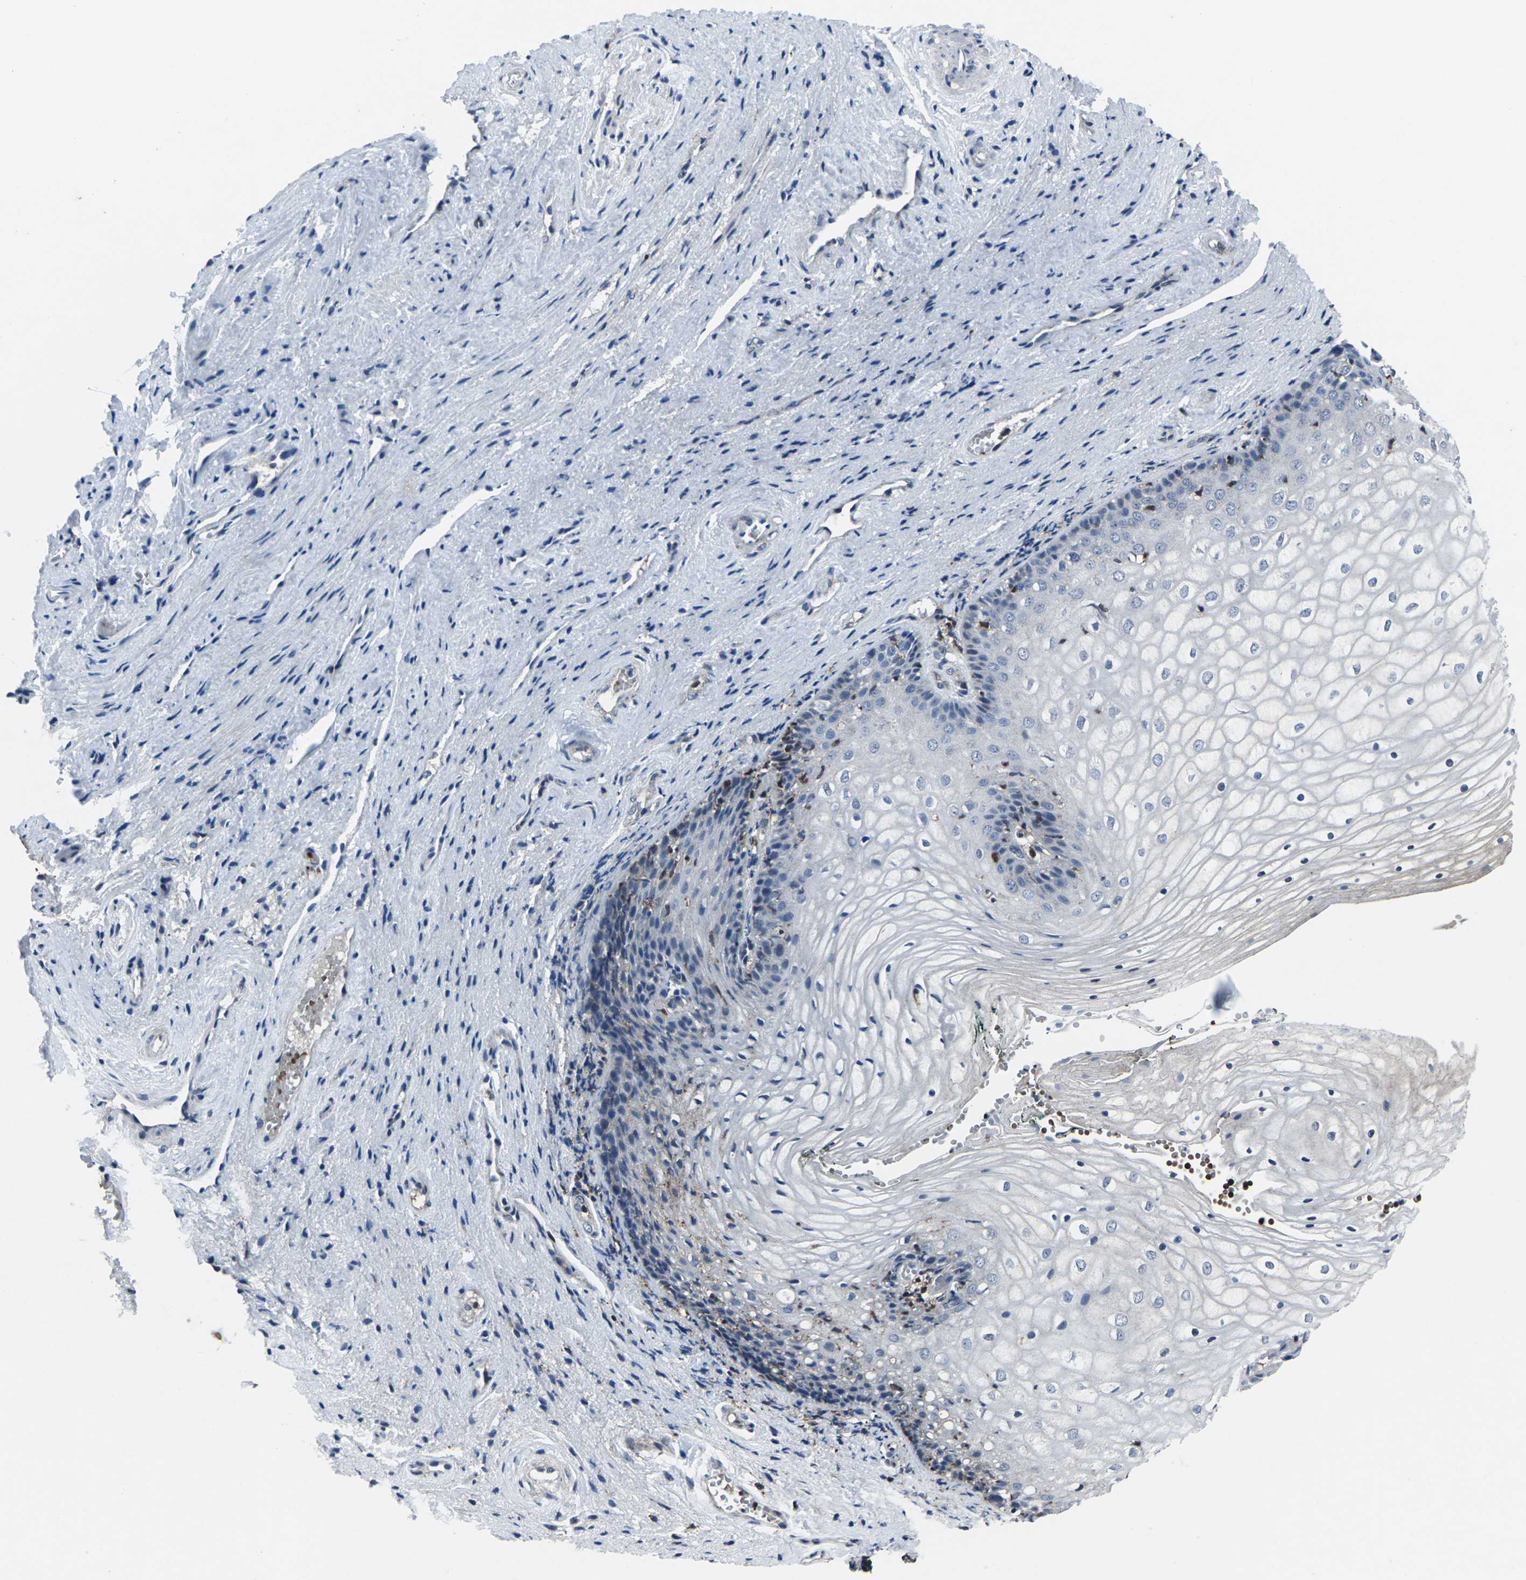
{"staining": {"intensity": "negative", "quantity": "none", "location": "none"}, "tissue": "vagina", "cell_type": "Squamous epithelial cells", "image_type": "normal", "snomed": [{"axis": "morphology", "description": "Normal tissue, NOS"}, {"axis": "topography", "description": "Vagina"}], "caption": "Immunohistochemistry micrograph of normal vagina: human vagina stained with DAB (3,3'-diaminobenzidine) displays no significant protein expression in squamous epithelial cells.", "gene": "STAT4", "patient": {"sex": "female", "age": 34}}